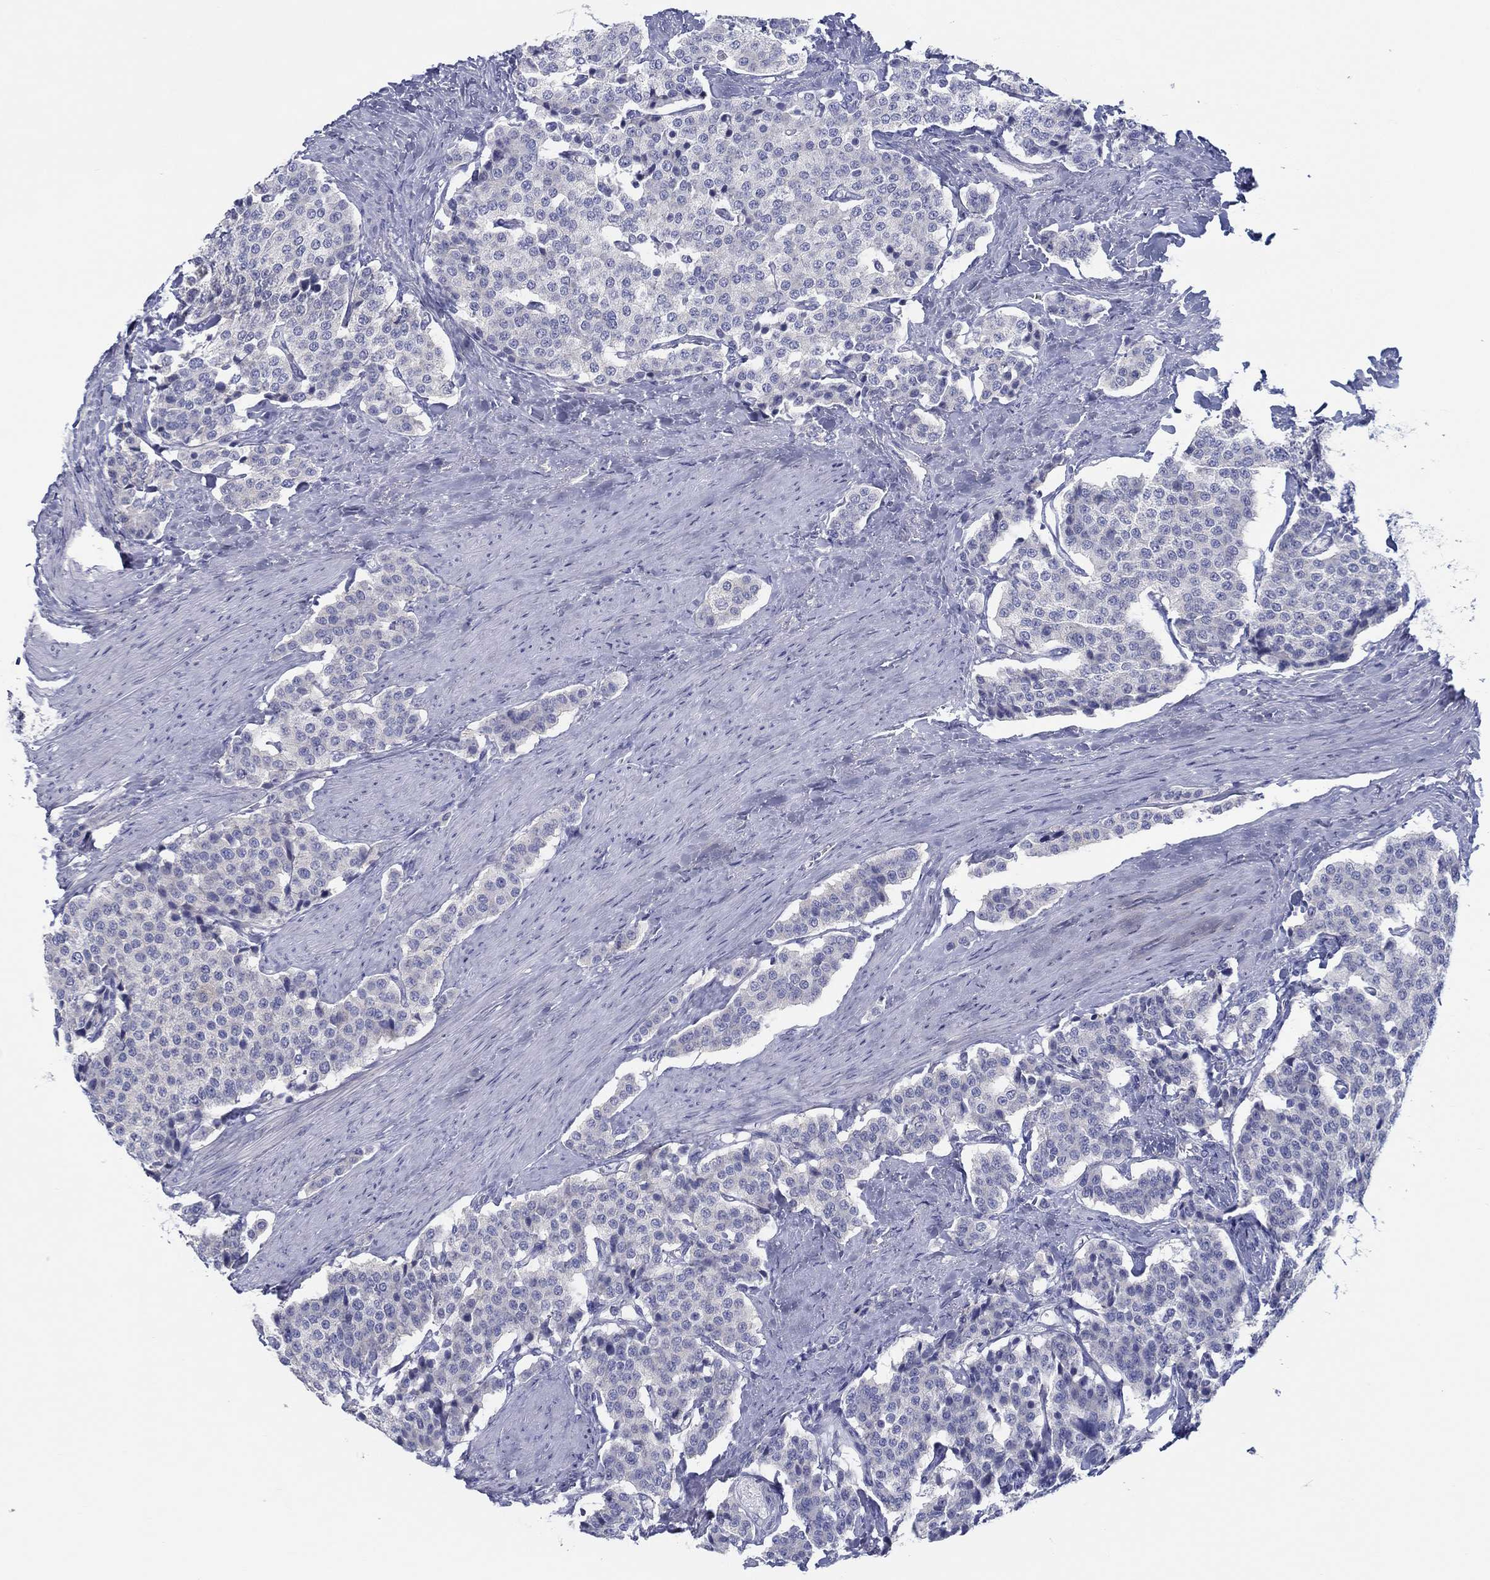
{"staining": {"intensity": "negative", "quantity": "none", "location": "none"}, "tissue": "carcinoid", "cell_type": "Tumor cells", "image_type": "cancer", "snomed": [{"axis": "morphology", "description": "Carcinoid, malignant, NOS"}, {"axis": "topography", "description": "Small intestine"}], "caption": "This photomicrograph is of carcinoid stained with immunohistochemistry to label a protein in brown with the nuclei are counter-stained blue. There is no expression in tumor cells. (DAB (3,3'-diaminobenzidine) immunohistochemistry (IHC) with hematoxylin counter stain).", "gene": "HAPLN4", "patient": {"sex": "female", "age": 58}}